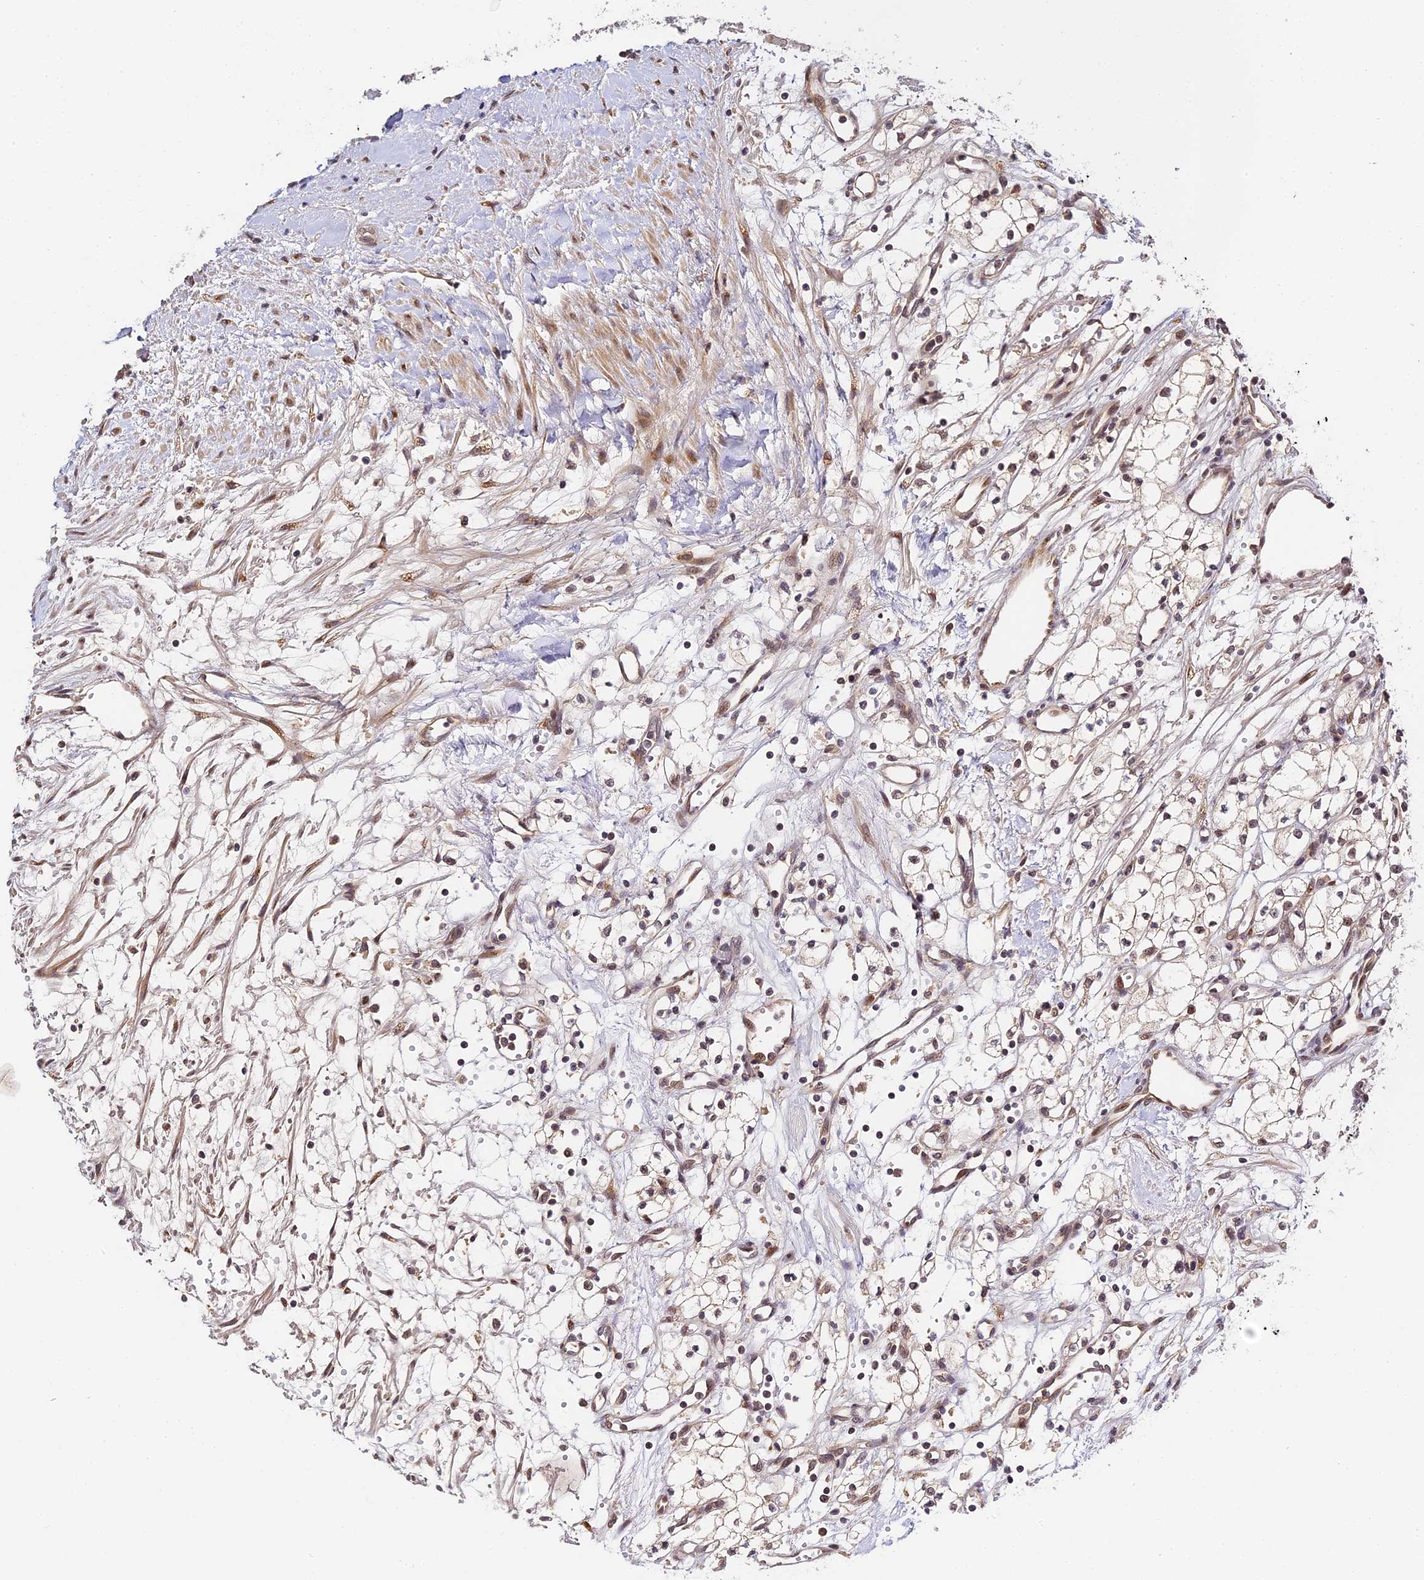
{"staining": {"intensity": "negative", "quantity": "none", "location": "none"}, "tissue": "renal cancer", "cell_type": "Tumor cells", "image_type": "cancer", "snomed": [{"axis": "morphology", "description": "Adenocarcinoma, NOS"}, {"axis": "topography", "description": "Kidney"}], "caption": "DAB immunohistochemical staining of renal cancer shows no significant expression in tumor cells. (Stains: DAB immunohistochemistry (IHC) with hematoxylin counter stain, Microscopy: brightfield microscopy at high magnification).", "gene": "IMPACT", "patient": {"sex": "male", "age": 59}}